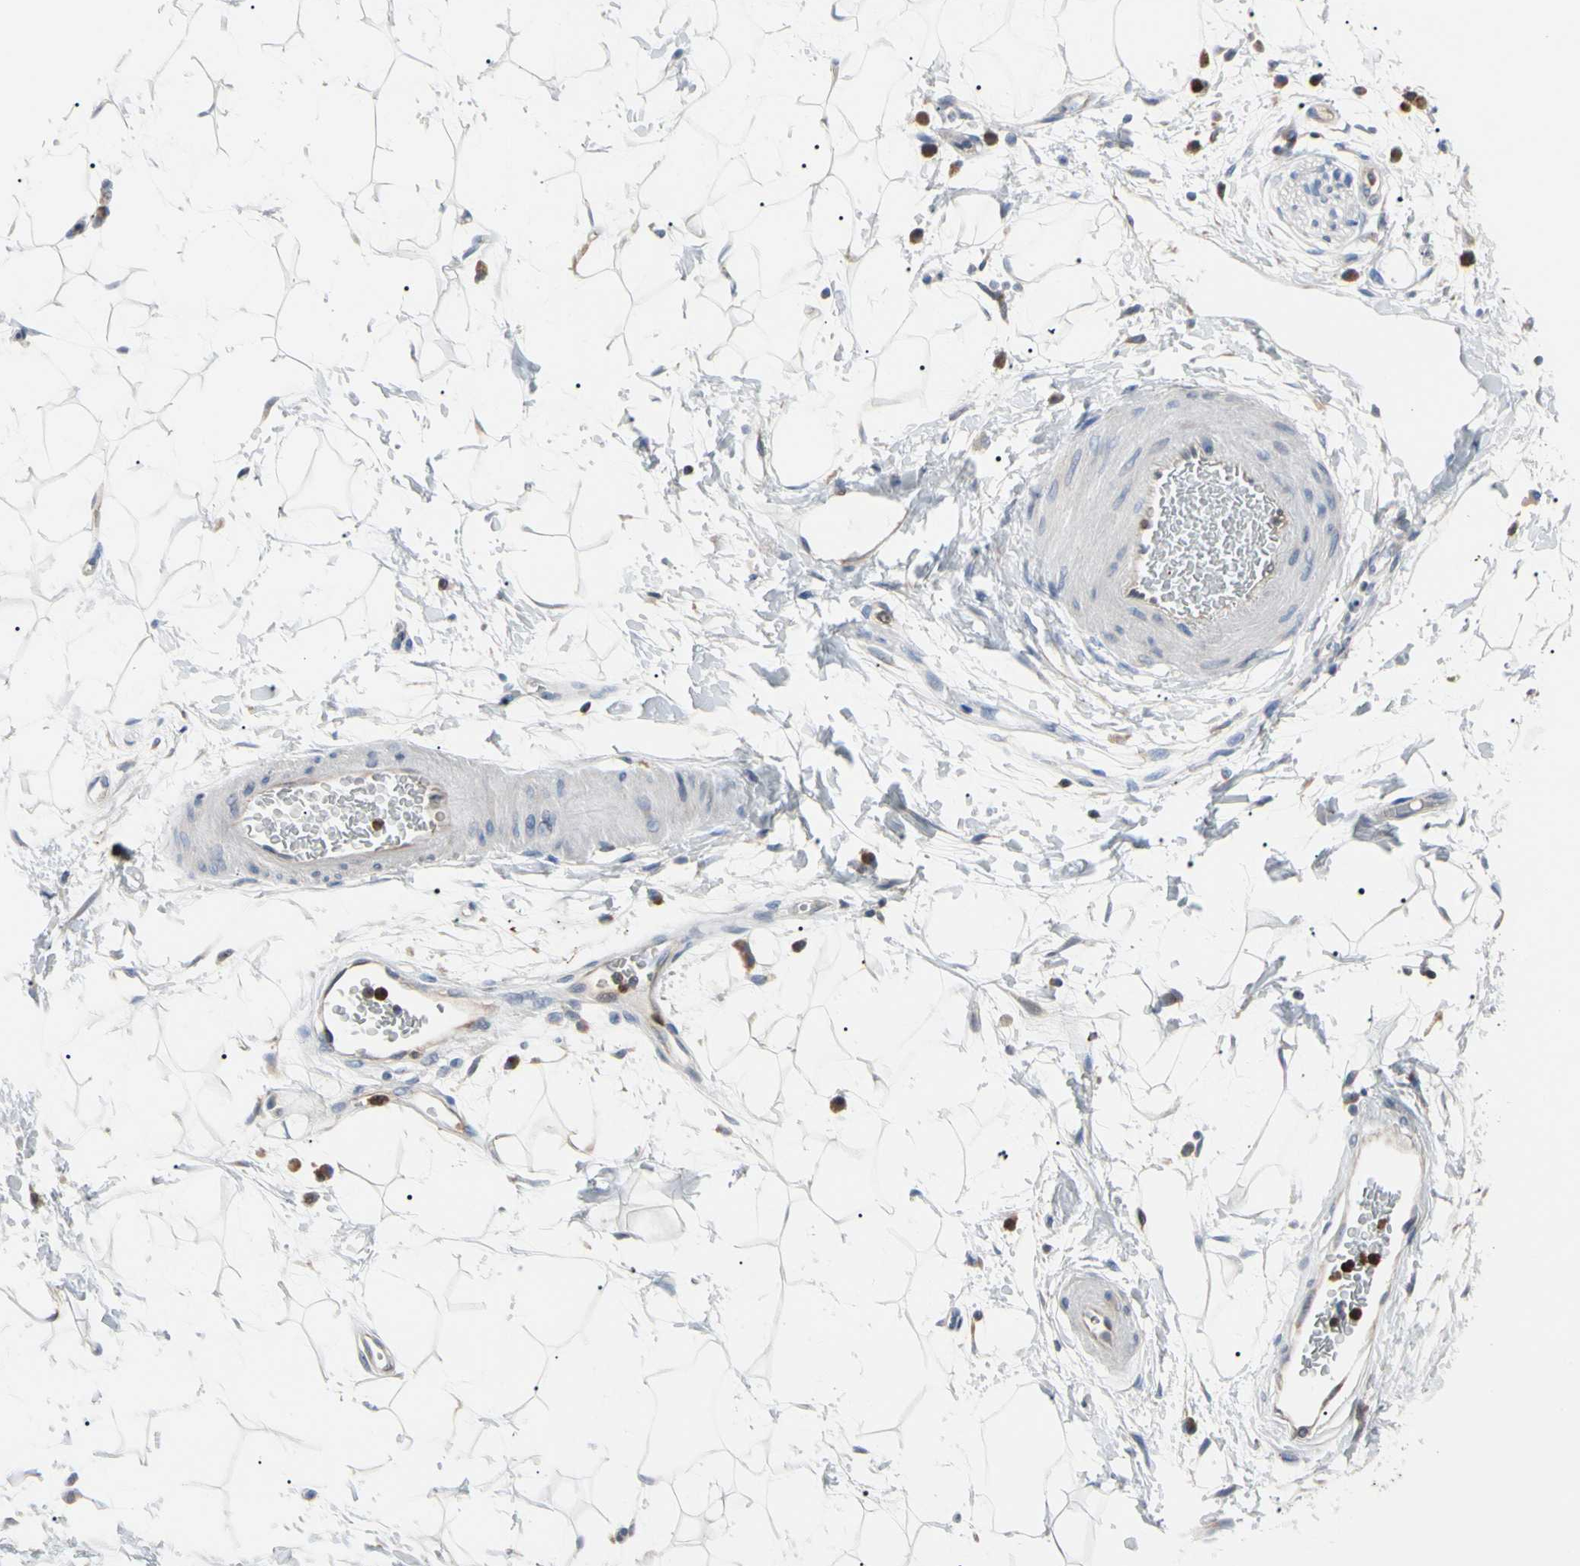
{"staining": {"intensity": "negative", "quantity": "none", "location": "none"}, "tissue": "adipose tissue", "cell_type": "Adipocytes", "image_type": "normal", "snomed": [{"axis": "morphology", "description": "Normal tissue, NOS"}, {"axis": "topography", "description": "Soft tissue"}], "caption": "A micrograph of human adipose tissue is negative for staining in adipocytes.", "gene": "MCL1", "patient": {"sex": "male", "age": 72}}